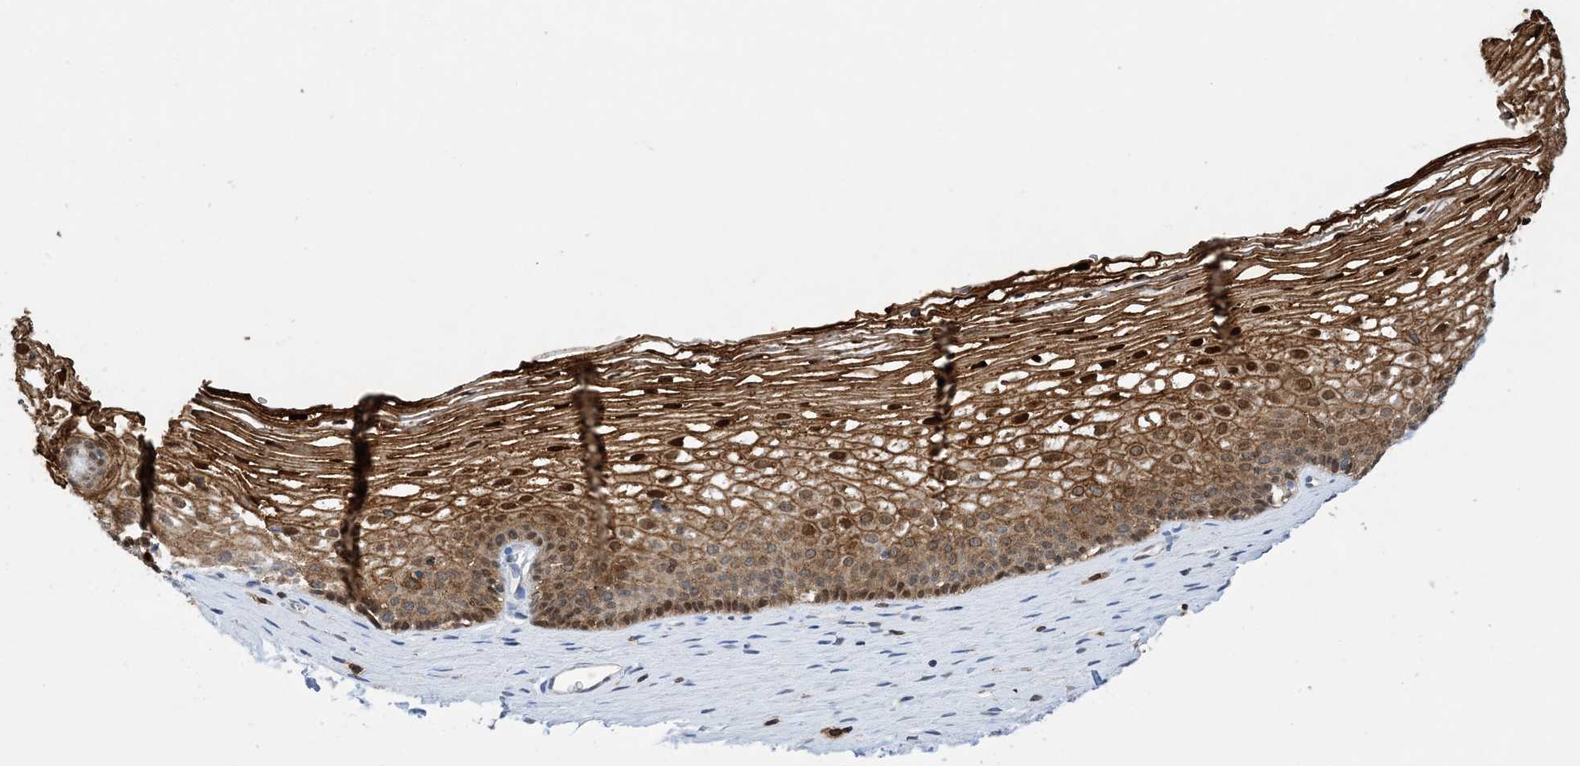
{"staining": {"intensity": "moderate", "quantity": ">75%", "location": "cytoplasmic/membranous,nuclear"}, "tissue": "cervix", "cell_type": "Glandular cells", "image_type": "normal", "snomed": [{"axis": "morphology", "description": "Normal tissue, NOS"}, {"axis": "topography", "description": "Cervix"}], "caption": "Cervix was stained to show a protein in brown. There is medium levels of moderate cytoplasmic/membranous,nuclear staining in about >75% of glandular cells. (DAB IHC, brown staining for protein, blue staining for nuclei).", "gene": "ANXA1", "patient": {"sex": "female", "age": 33}}